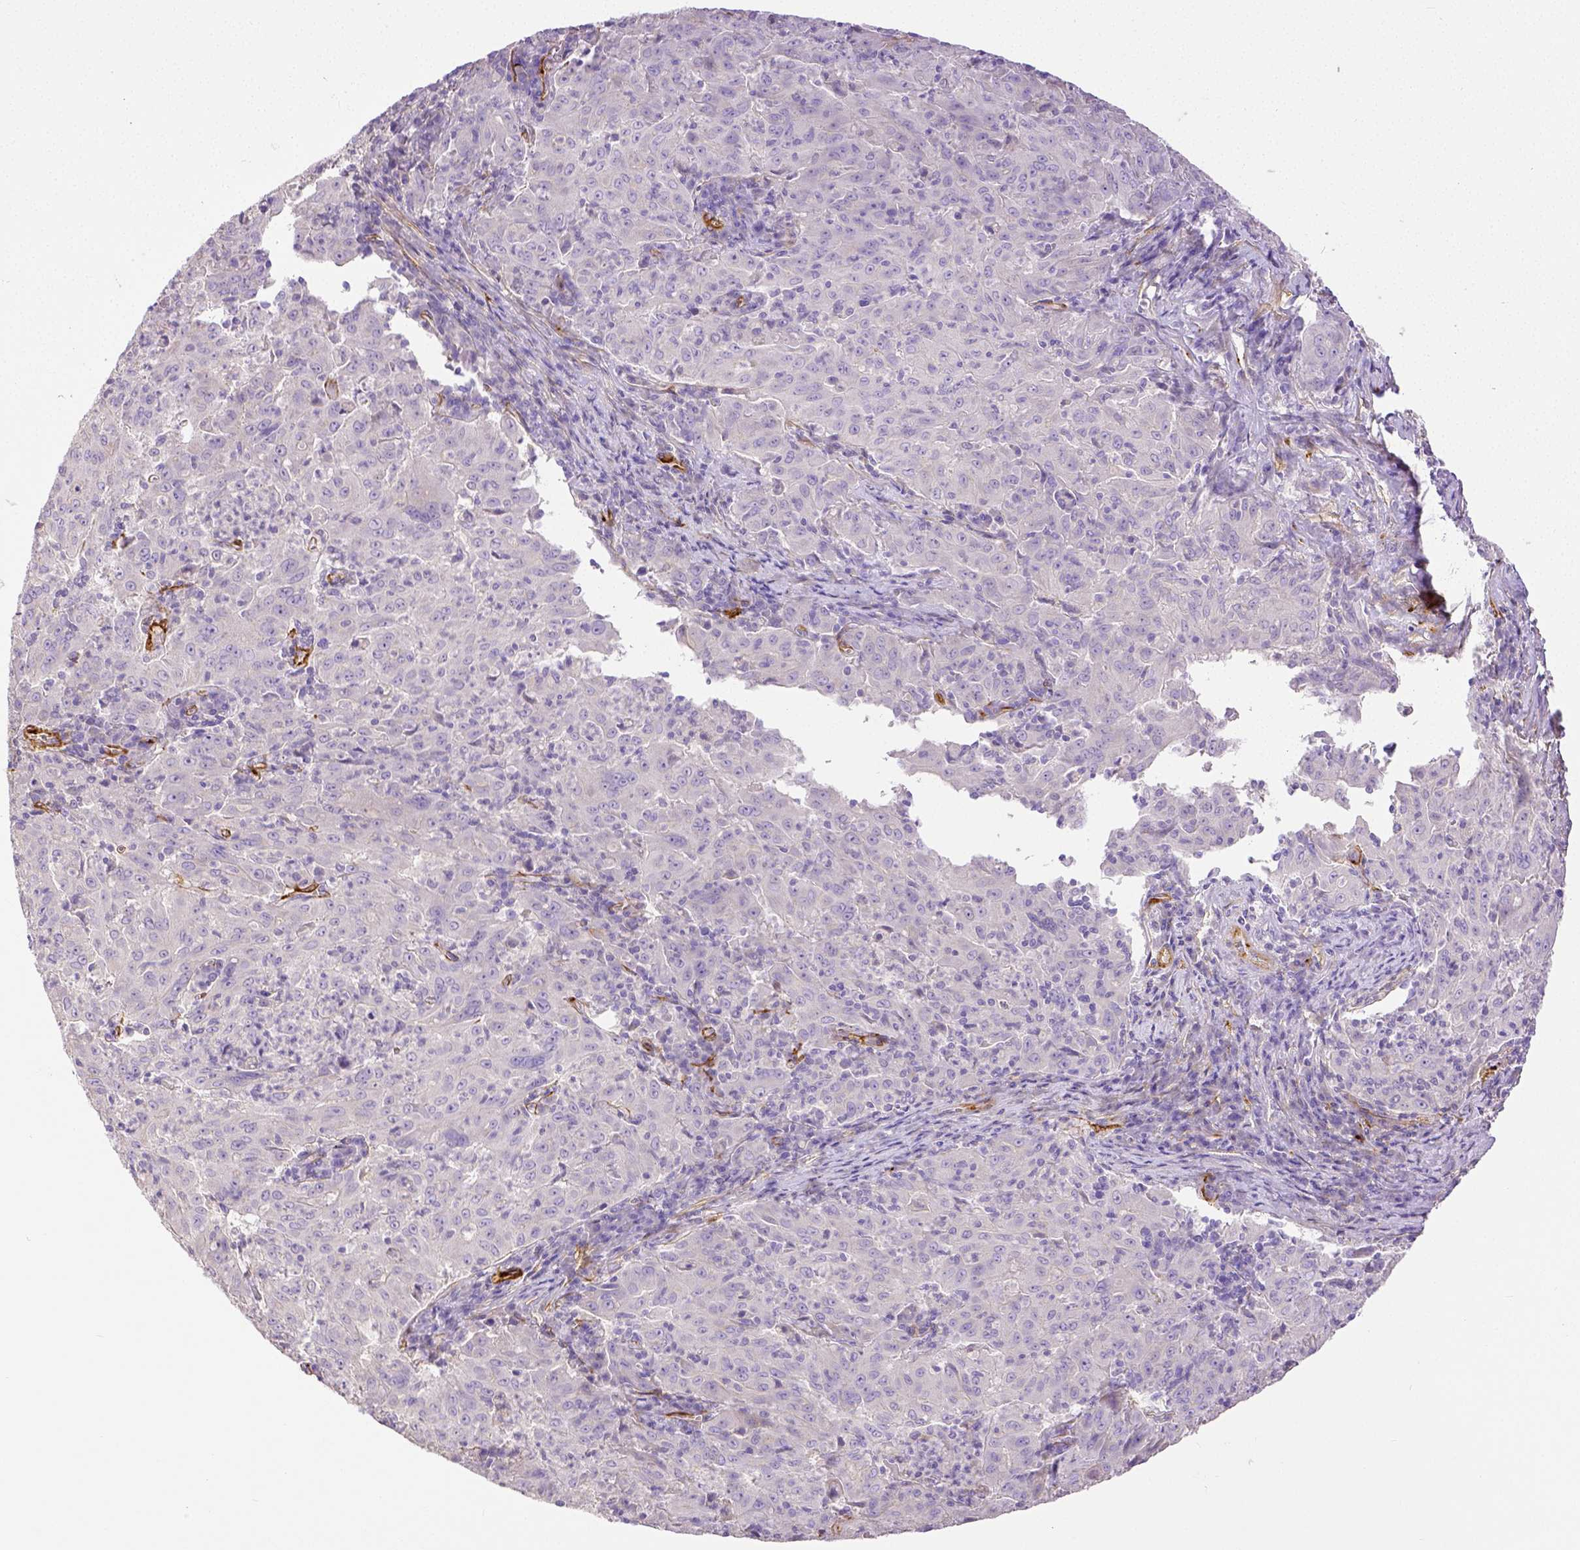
{"staining": {"intensity": "negative", "quantity": "none", "location": "none"}, "tissue": "pancreatic cancer", "cell_type": "Tumor cells", "image_type": "cancer", "snomed": [{"axis": "morphology", "description": "Adenocarcinoma, NOS"}, {"axis": "topography", "description": "Pancreas"}], "caption": "Pancreatic cancer (adenocarcinoma) was stained to show a protein in brown. There is no significant staining in tumor cells.", "gene": "THY1", "patient": {"sex": "male", "age": 63}}